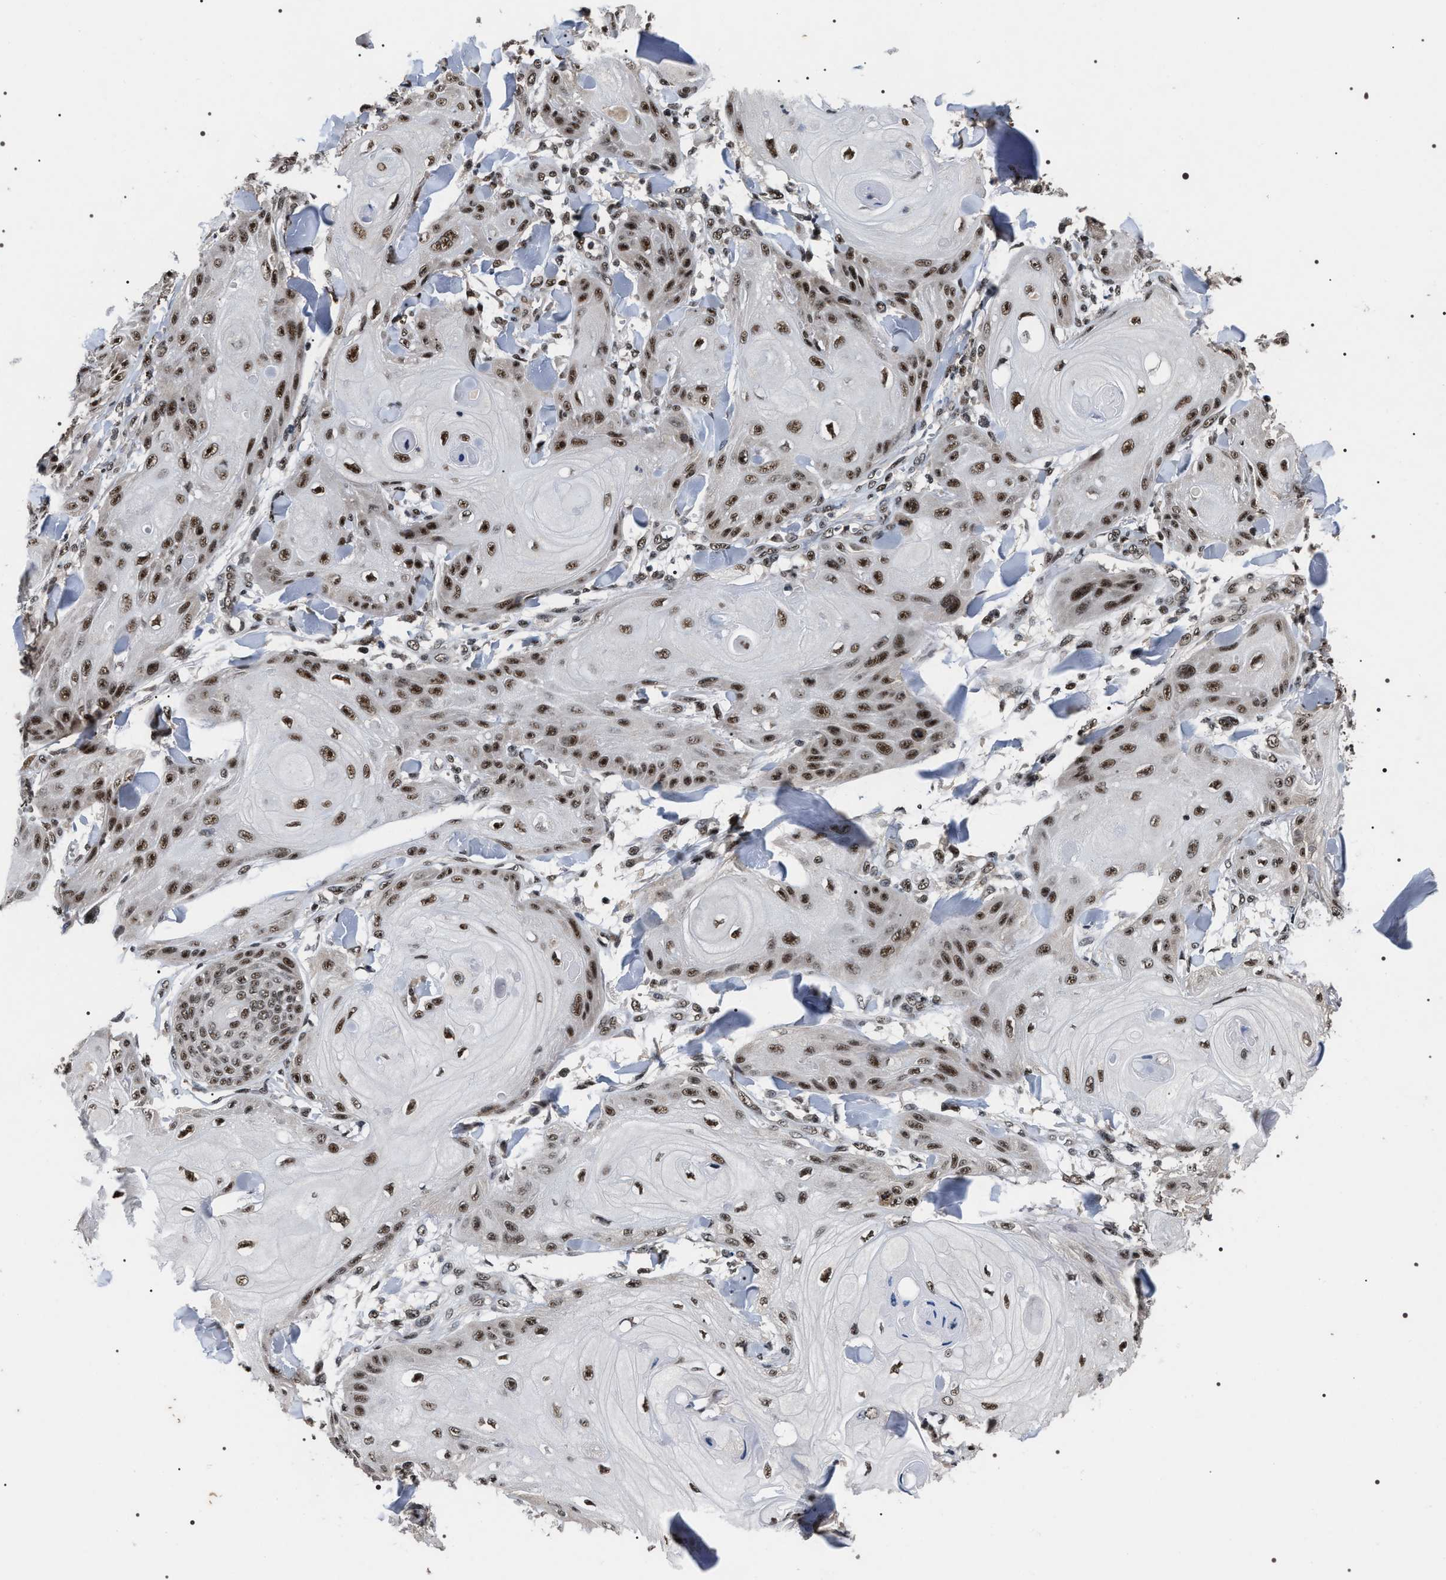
{"staining": {"intensity": "moderate", "quantity": ">75%", "location": "nuclear"}, "tissue": "skin cancer", "cell_type": "Tumor cells", "image_type": "cancer", "snomed": [{"axis": "morphology", "description": "Squamous cell carcinoma, NOS"}, {"axis": "topography", "description": "Skin"}], "caption": "High-magnification brightfield microscopy of skin cancer stained with DAB (3,3'-diaminobenzidine) (brown) and counterstained with hematoxylin (blue). tumor cells exhibit moderate nuclear positivity is identified in approximately>75% of cells.", "gene": "RRP1B", "patient": {"sex": "male", "age": 74}}